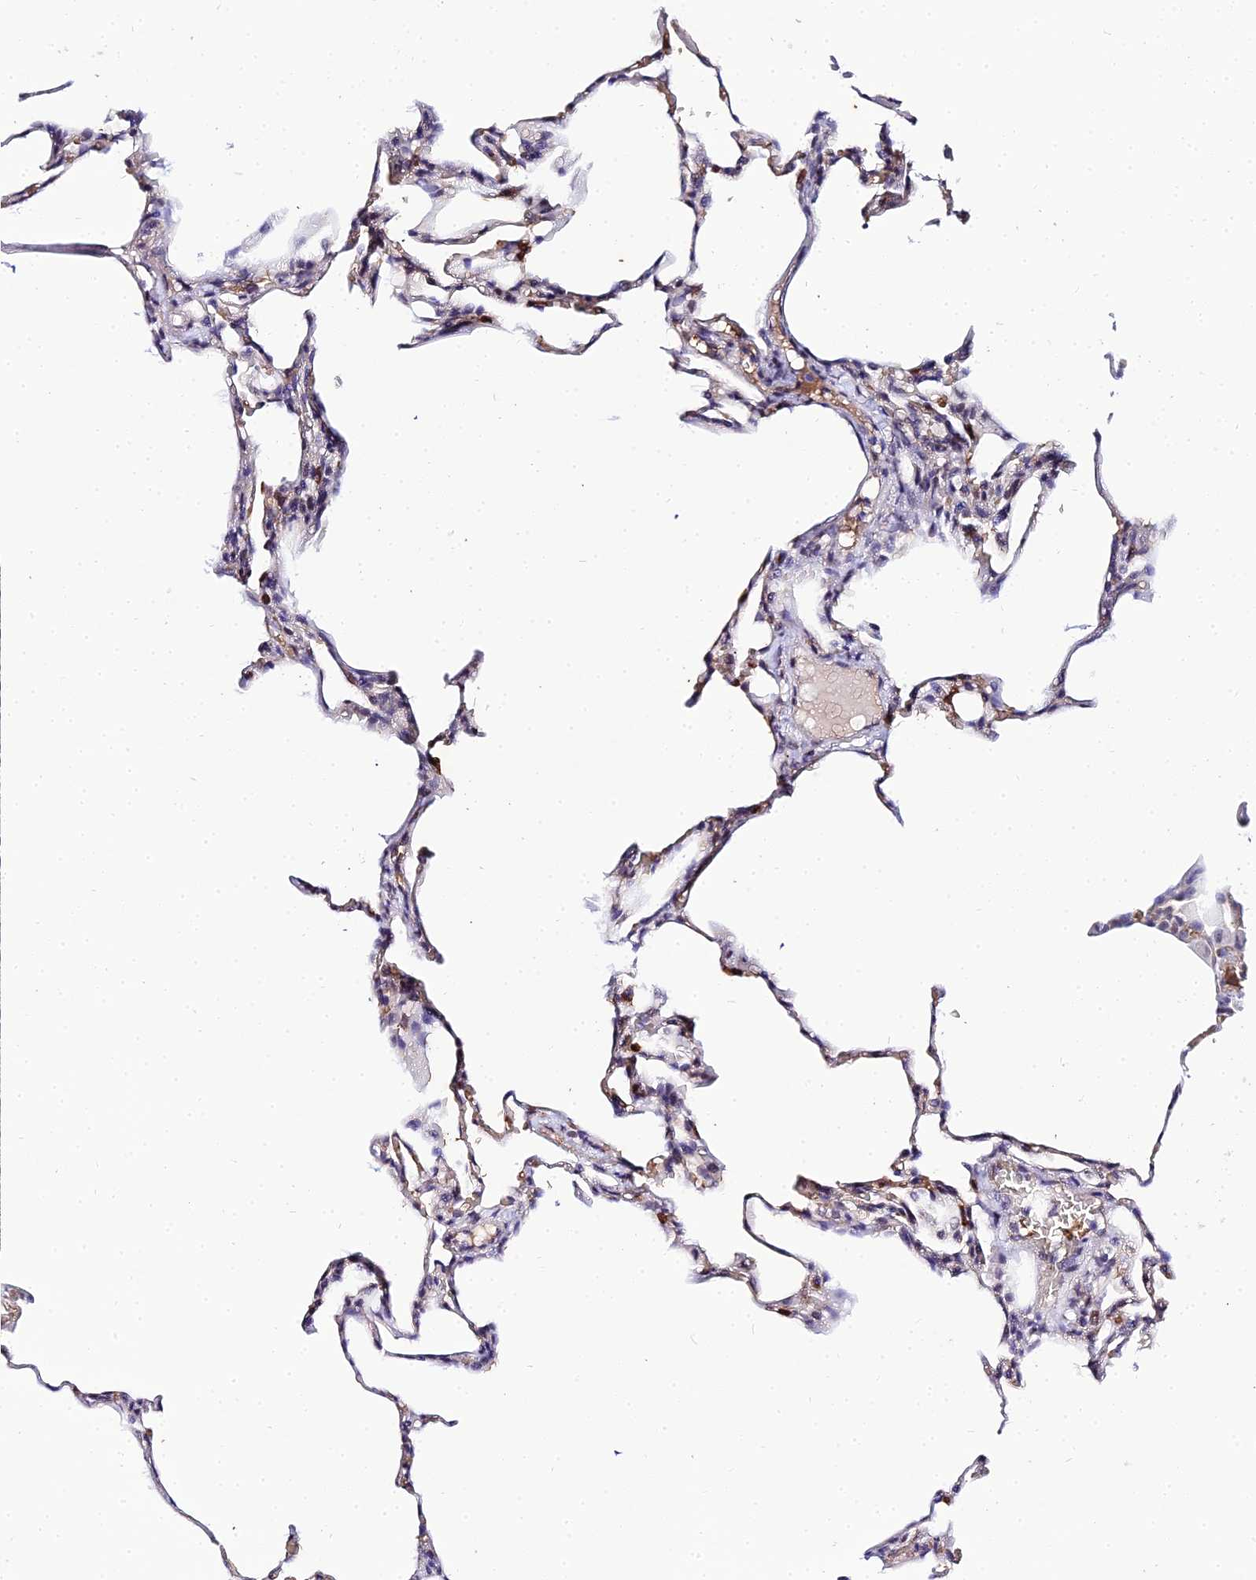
{"staining": {"intensity": "strong", "quantity": "25%-75%", "location": "nuclear"}, "tissue": "lung", "cell_type": "Alveolar cells", "image_type": "normal", "snomed": [{"axis": "morphology", "description": "Normal tissue, NOS"}, {"axis": "topography", "description": "Lung"}], "caption": "Protein analysis of normal lung reveals strong nuclear positivity in about 25%-75% of alveolar cells.", "gene": "BCL9", "patient": {"sex": "male", "age": 20}}